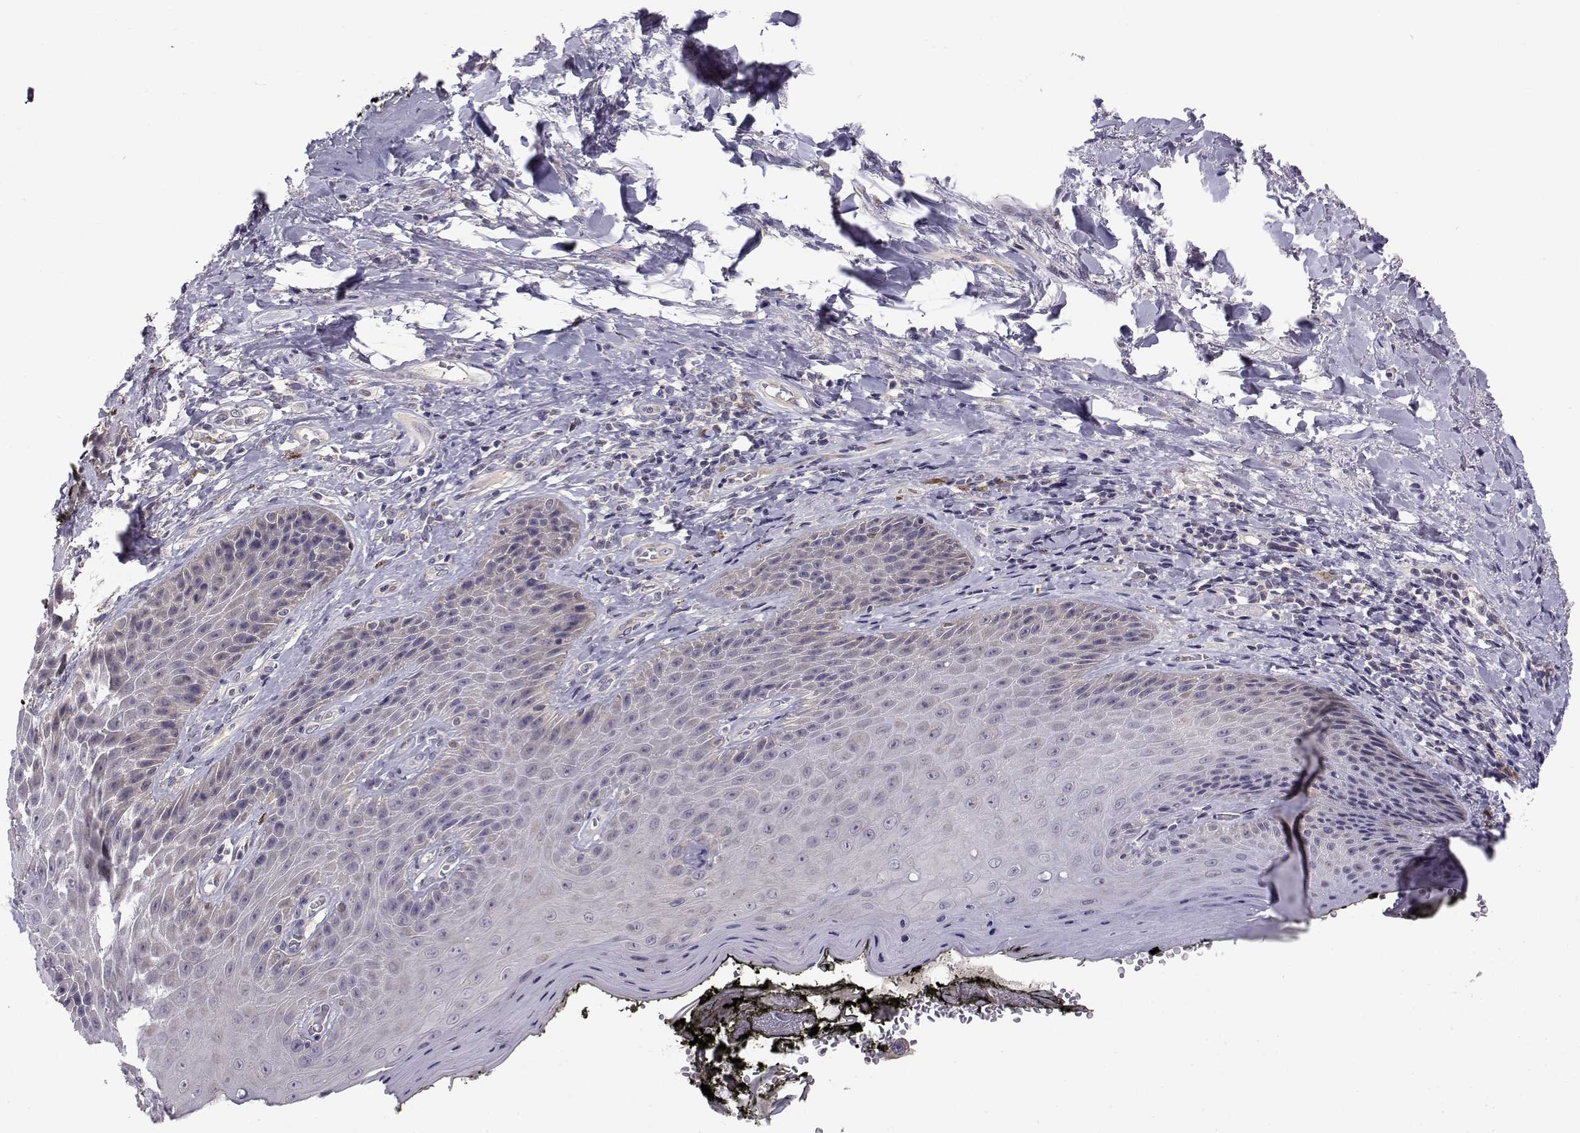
{"staining": {"intensity": "negative", "quantity": "none", "location": "none"}, "tissue": "skin", "cell_type": "Epidermal cells", "image_type": "normal", "snomed": [{"axis": "morphology", "description": "Normal tissue, NOS"}, {"axis": "topography", "description": "Anal"}, {"axis": "topography", "description": "Peripheral nerve tissue"}], "caption": "Epidermal cells show no significant protein expression in benign skin. (Brightfield microscopy of DAB (3,3'-diaminobenzidine) IHC at high magnification).", "gene": "PEX5L", "patient": {"sex": "male", "age": 53}}